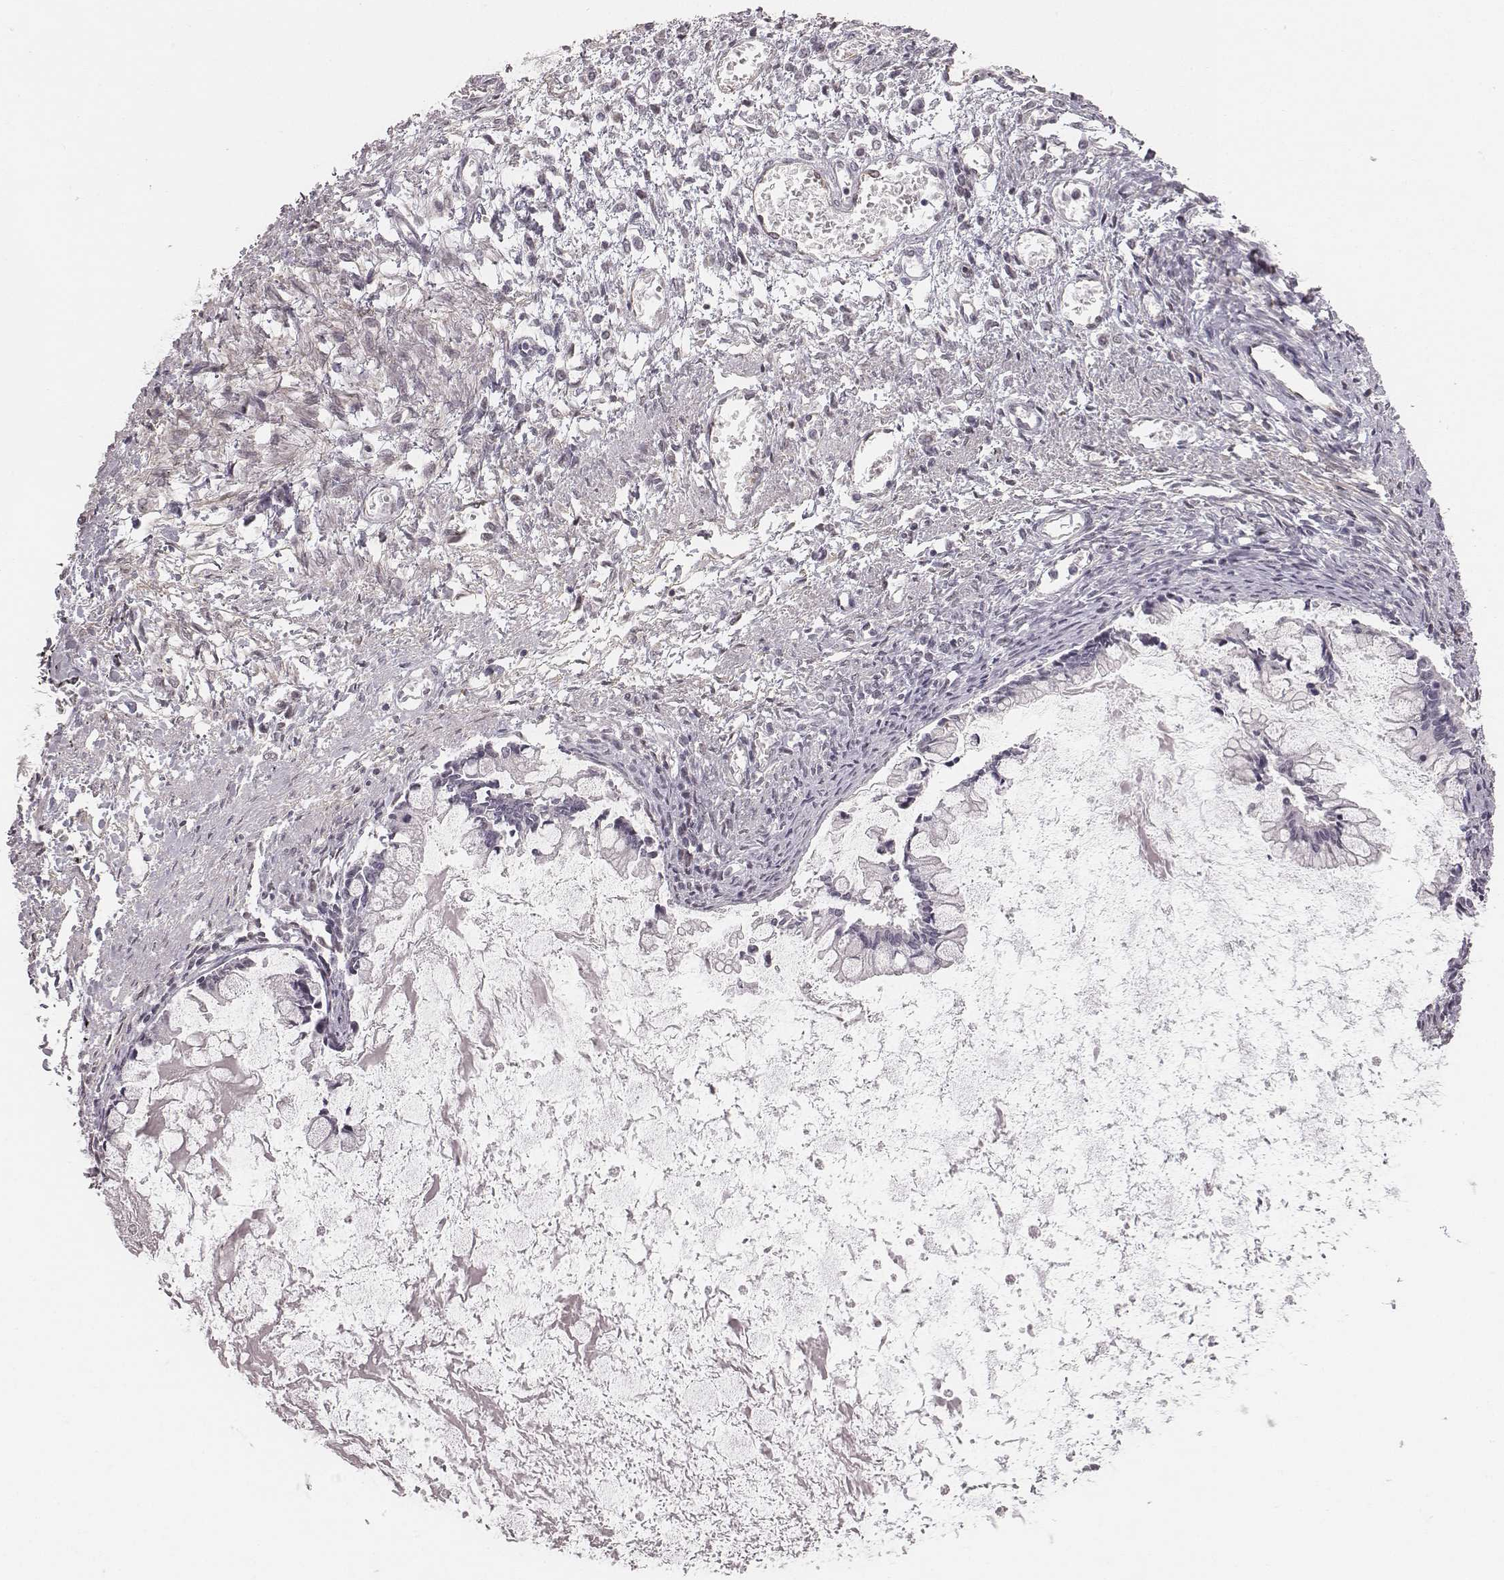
{"staining": {"intensity": "negative", "quantity": "none", "location": "none"}, "tissue": "ovarian cancer", "cell_type": "Tumor cells", "image_type": "cancer", "snomed": [{"axis": "morphology", "description": "Cystadenocarcinoma, mucinous, NOS"}, {"axis": "topography", "description": "Ovary"}], "caption": "An image of ovarian mucinous cystadenocarcinoma stained for a protein exhibits no brown staining in tumor cells.", "gene": "RPGRIP1", "patient": {"sex": "female", "age": 67}}